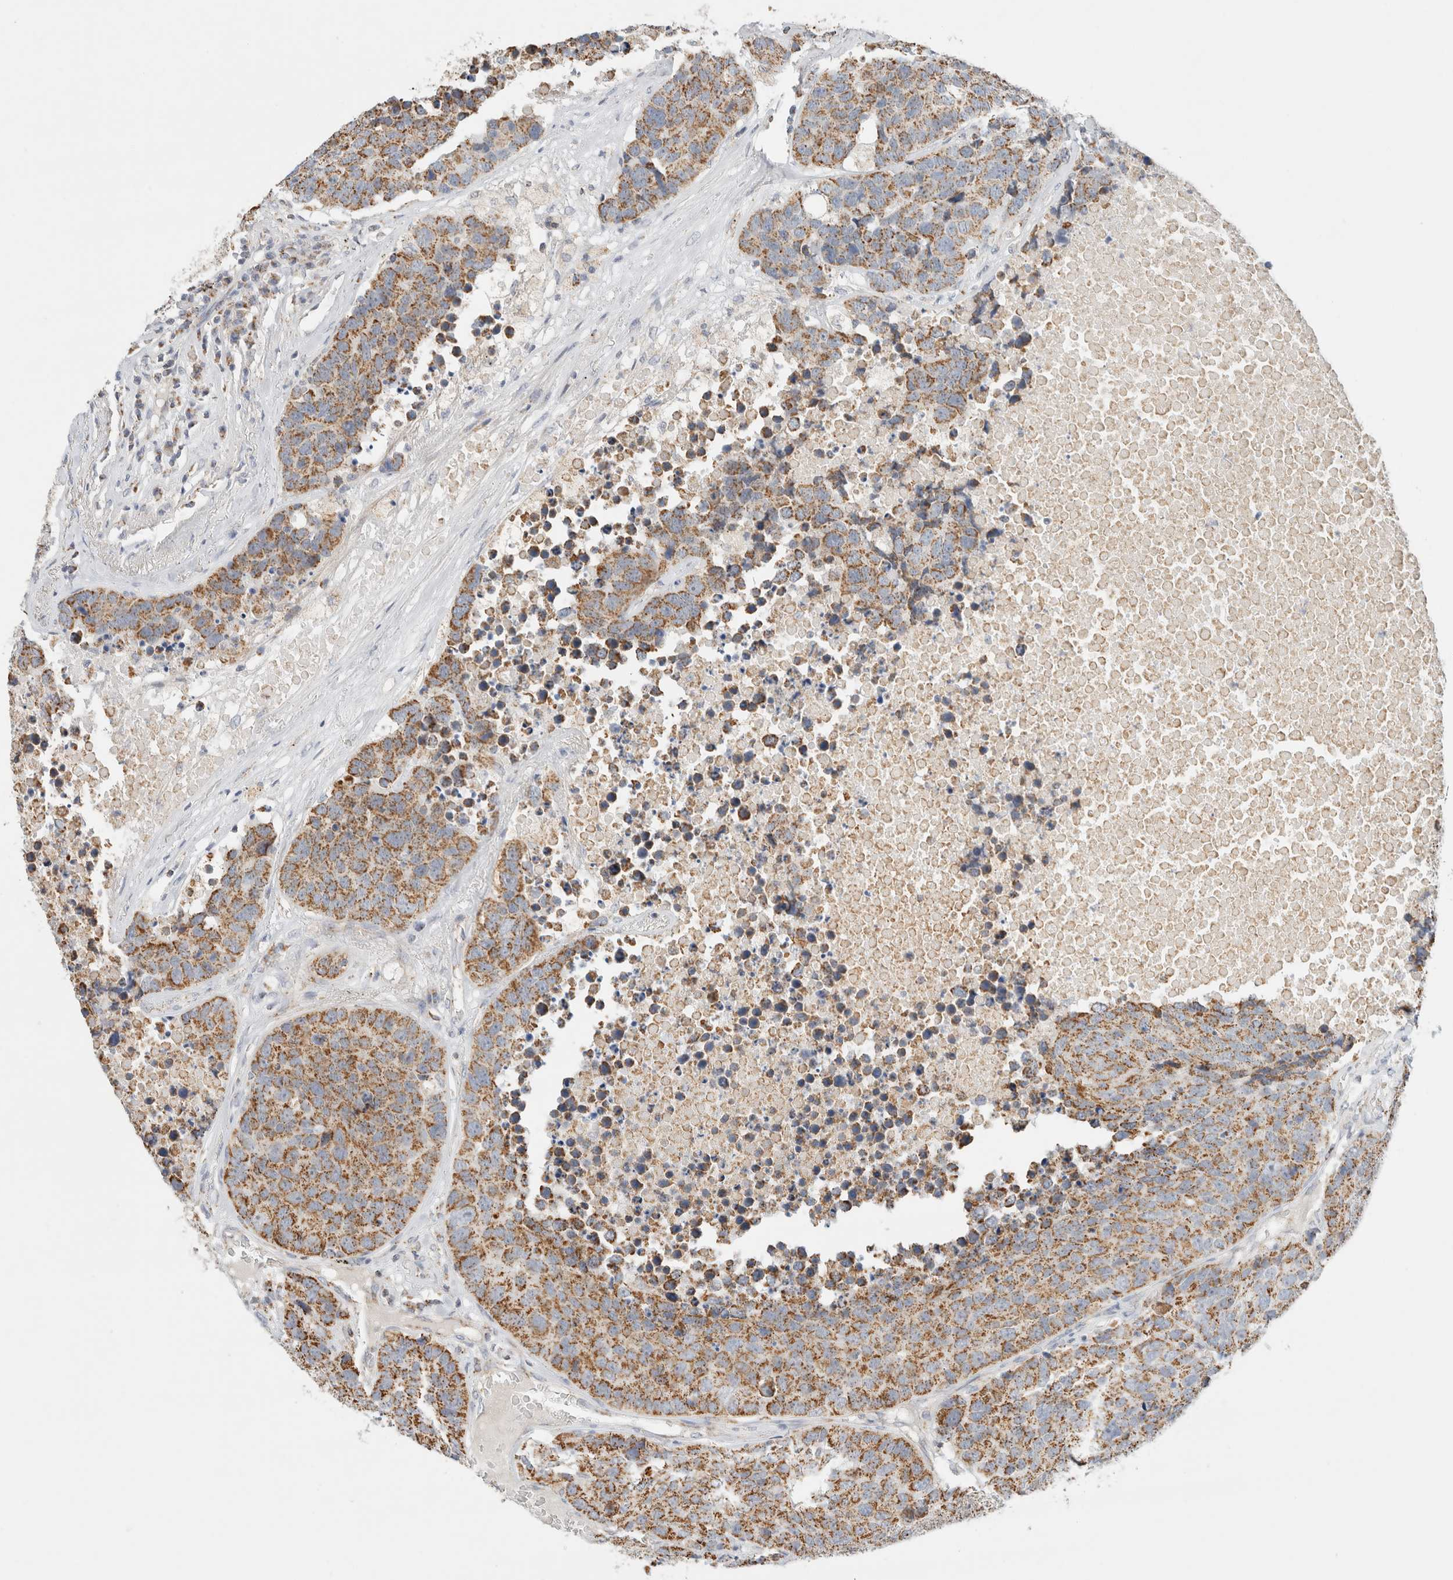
{"staining": {"intensity": "moderate", "quantity": ">75%", "location": "cytoplasmic/membranous"}, "tissue": "carcinoid", "cell_type": "Tumor cells", "image_type": "cancer", "snomed": [{"axis": "morphology", "description": "Carcinoid, malignant, NOS"}, {"axis": "topography", "description": "Lung"}], "caption": "Carcinoid (malignant) stained for a protein (brown) shows moderate cytoplasmic/membranous positive expression in about >75% of tumor cells.", "gene": "HDHD3", "patient": {"sex": "male", "age": 60}}